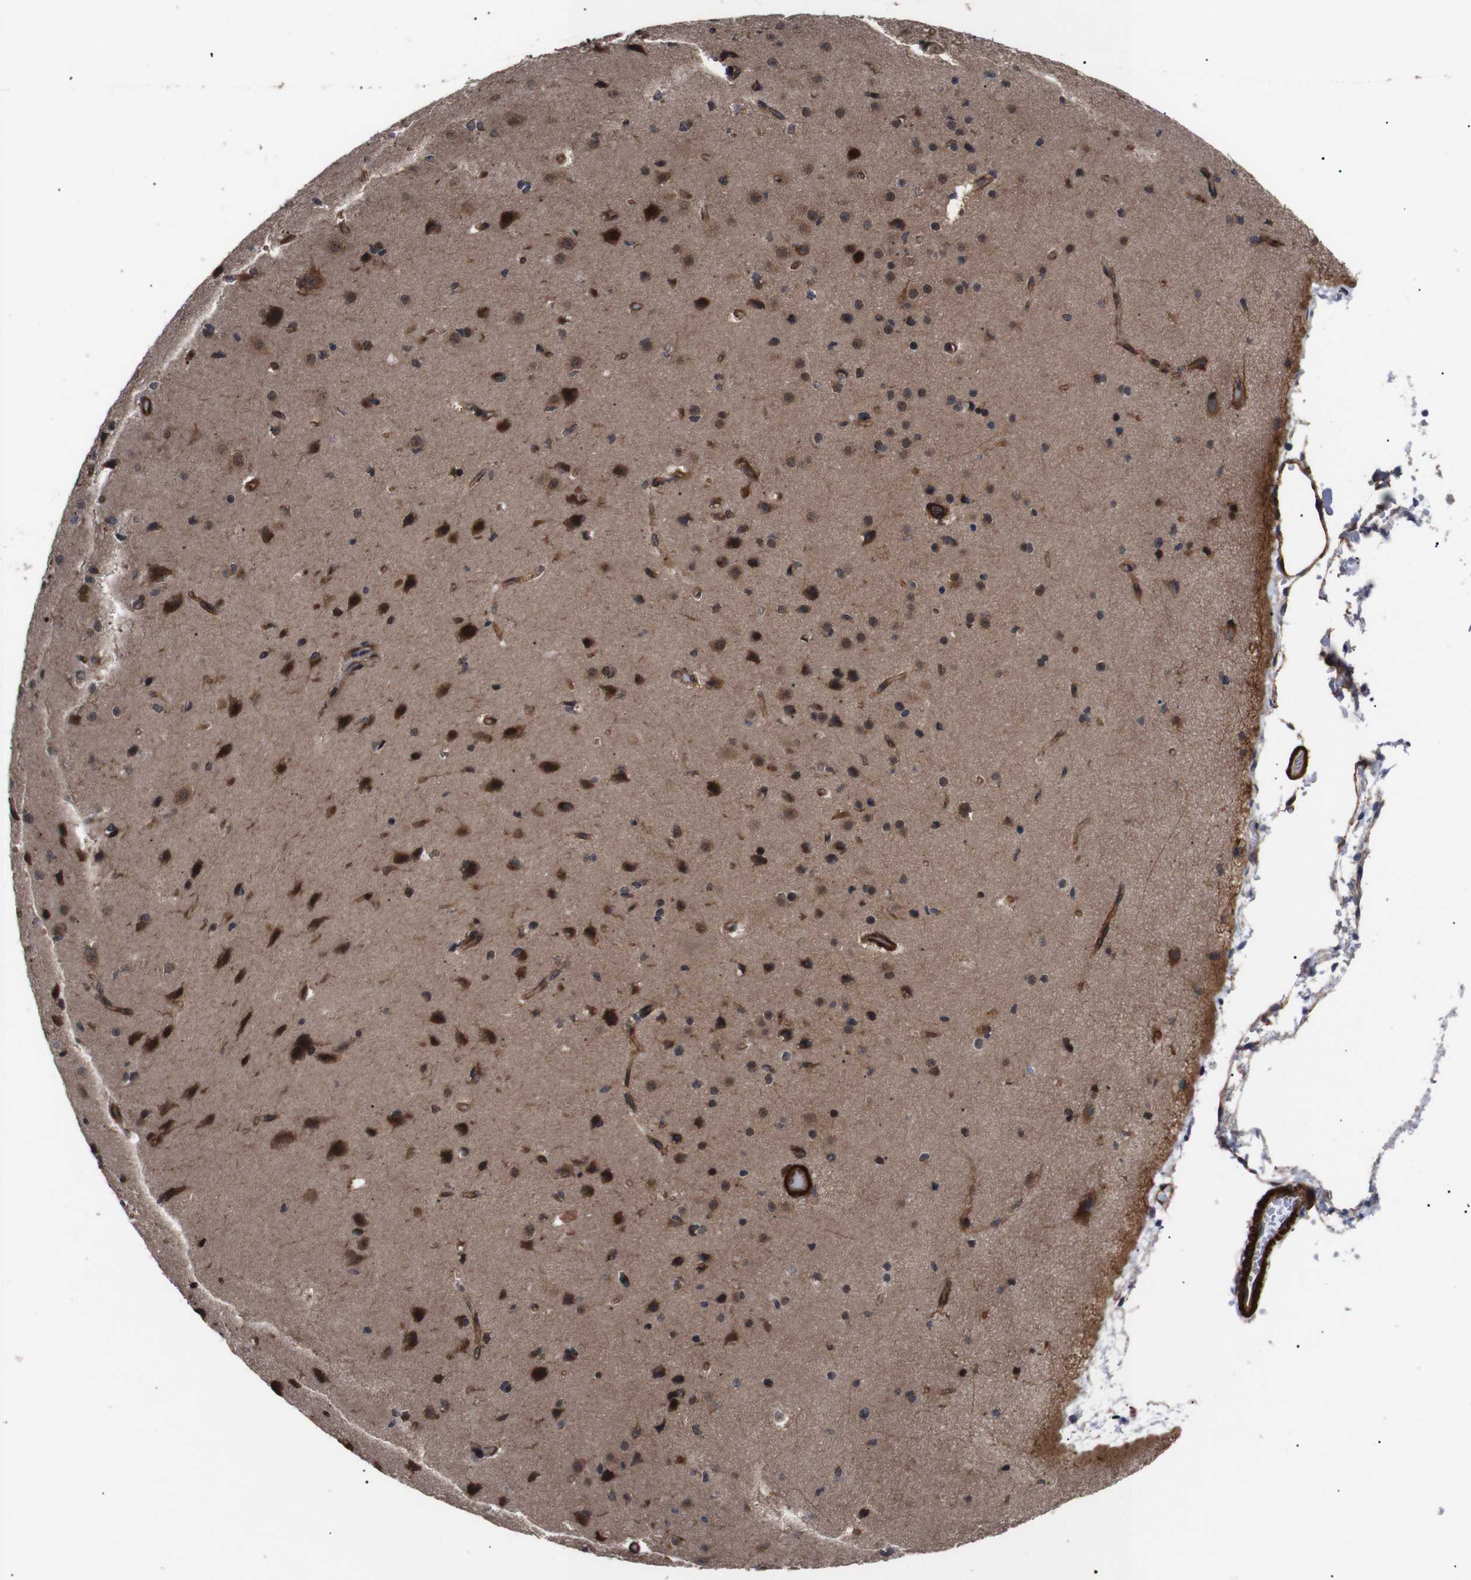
{"staining": {"intensity": "strong", "quantity": ">75%", "location": "cytoplasmic/membranous"}, "tissue": "cerebral cortex", "cell_type": "Endothelial cells", "image_type": "normal", "snomed": [{"axis": "morphology", "description": "Normal tissue, NOS"}, {"axis": "morphology", "description": "Developmental malformation"}, {"axis": "topography", "description": "Cerebral cortex"}], "caption": "This histopathology image shows immunohistochemistry staining of benign cerebral cortex, with high strong cytoplasmic/membranous staining in approximately >75% of endothelial cells.", "gene": "PAWR", "patient": {"sex": "female", "age": 30}}